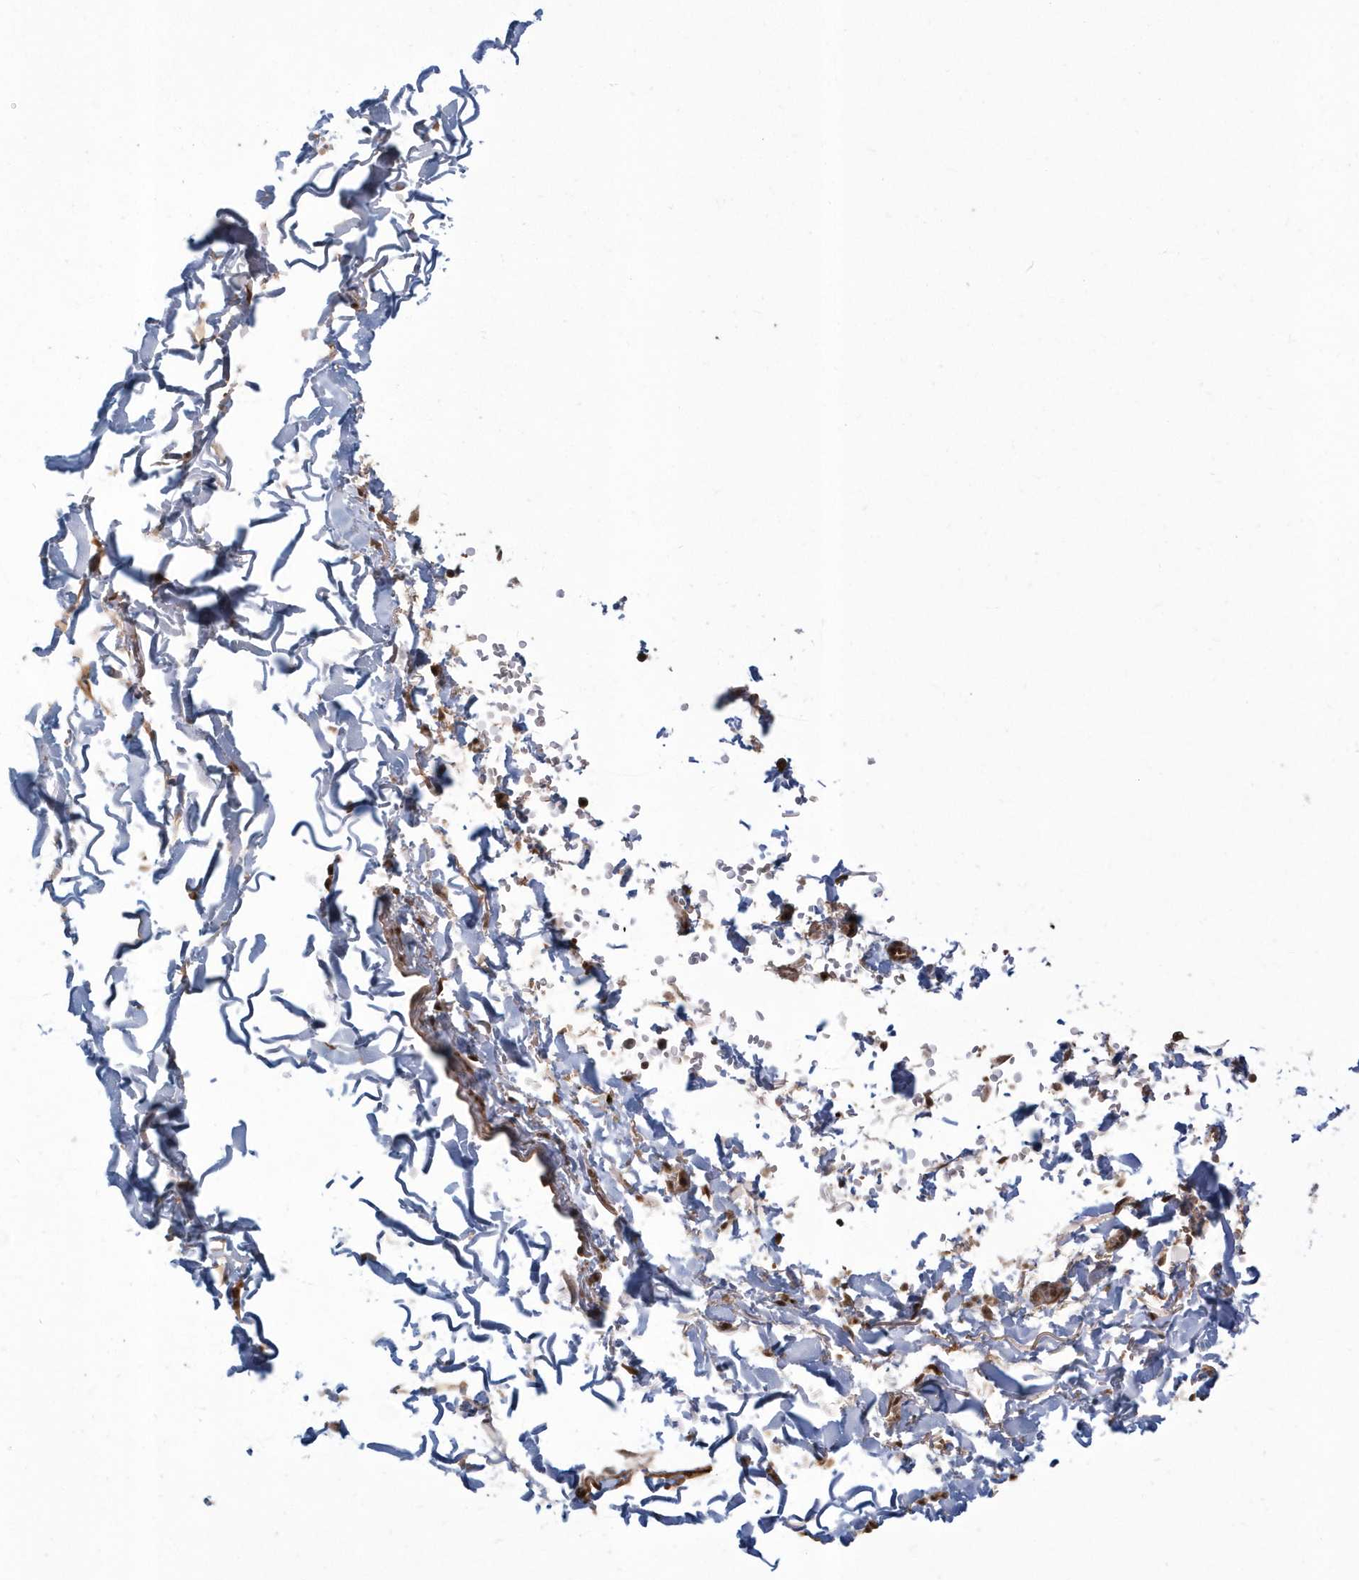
{"staining": {"intensity": "moderate", "quantity": ">75%", "location": "nuclear"}, "tissue": "adipose tissue", "cell_type": "Adipocytes", "image_type": "normal", "snomed": [{"axis": "morphology", "description": "Normal tissue, NOS"}, {"axis": "topography", "description": "Cartilage tissue"}, {"axis": "topography", "description": "Bronchus"}], "caption": "DAB immunohistochemical staining of unremarkable adipose tissue exhibits moderate nuclear protein positivity in about >75% of adipocytes. (Stains: DAB (3,3'-diaminobenzidine) in brown, nuclei in blue, Microscopy: brightfield microscopy at high magnification).", "gene": "EPB41L4A", "patient": {"sex": "female", "age": 73}}